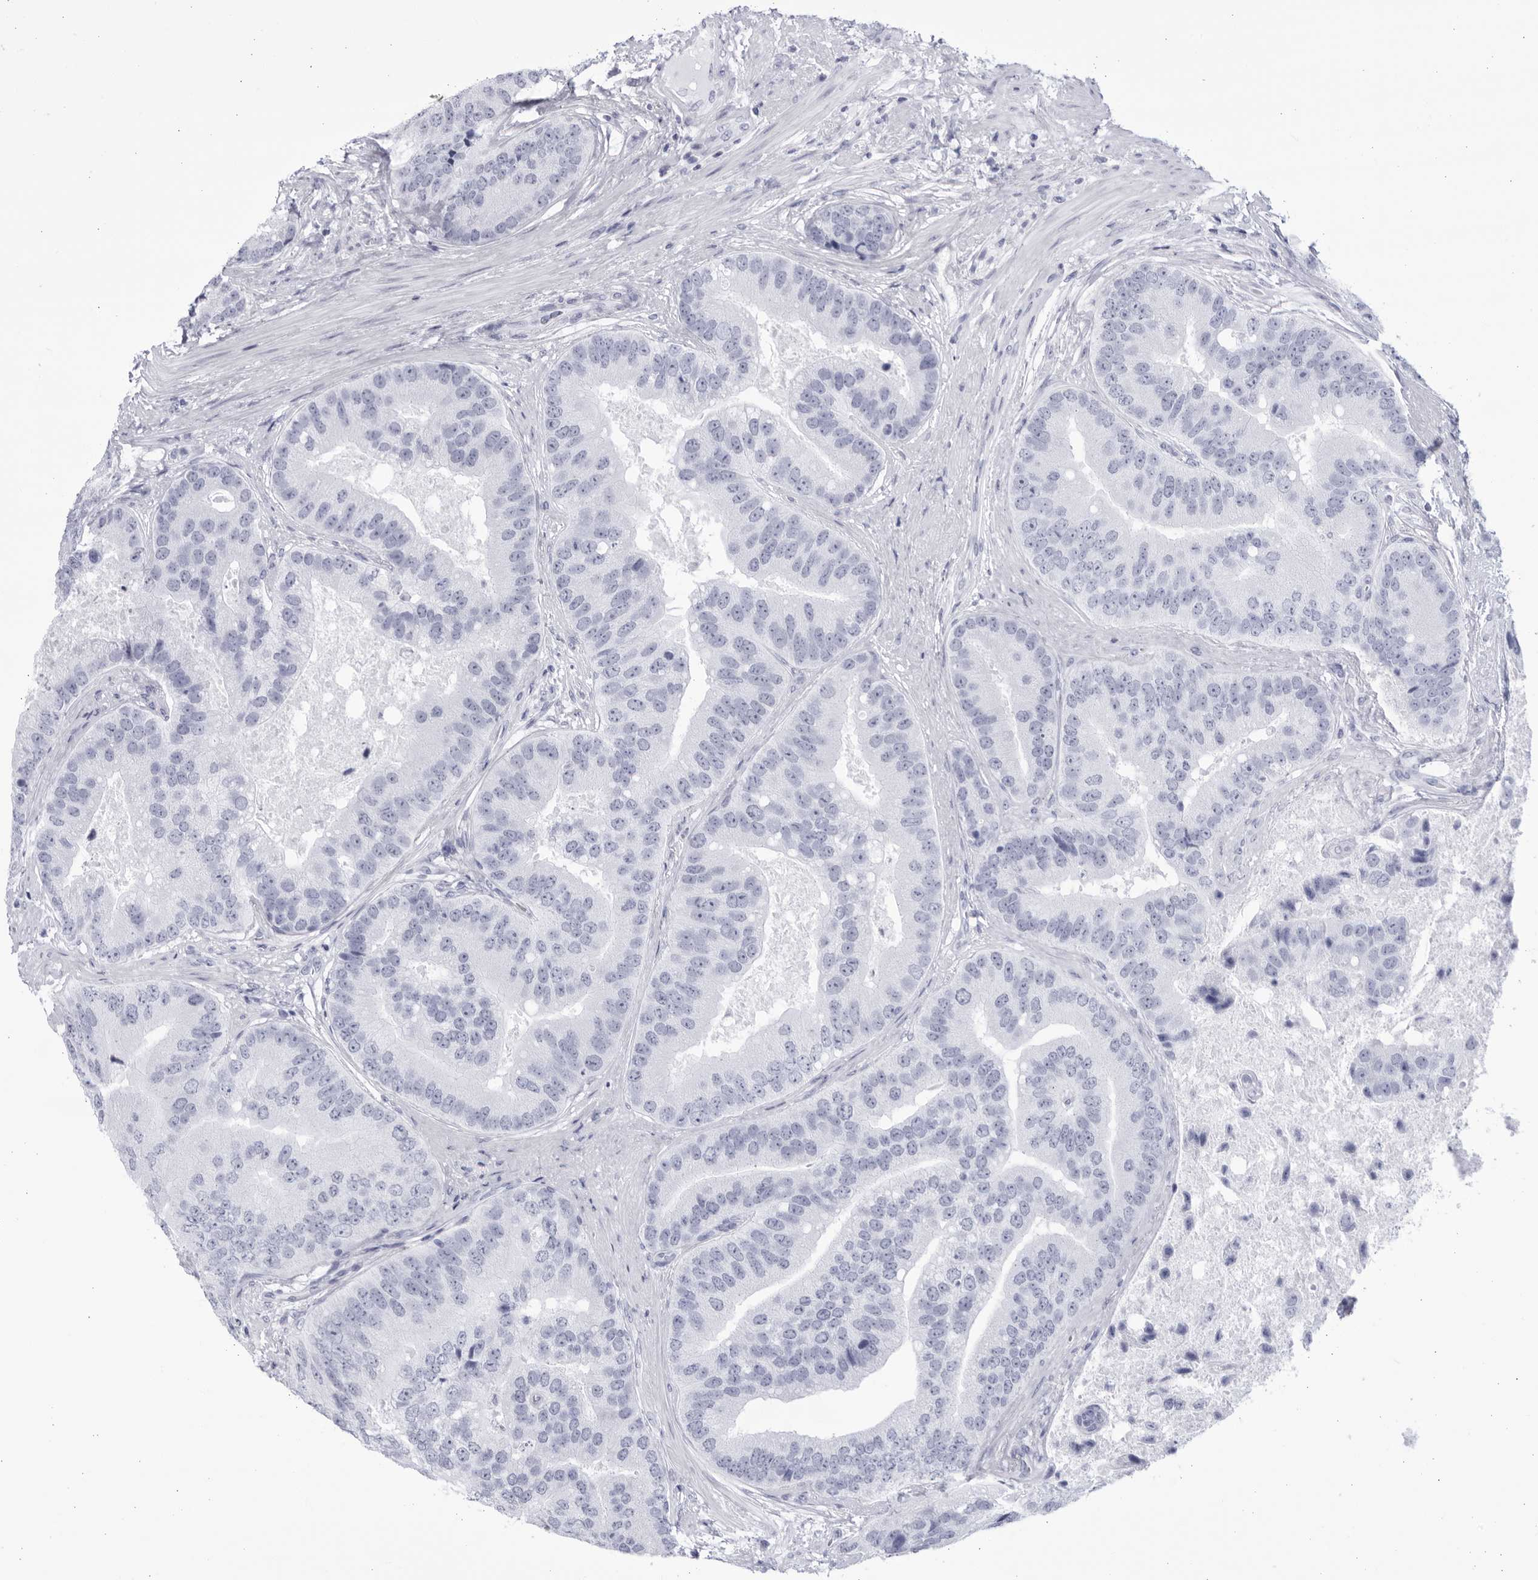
{"staining": {"intensity": "negative", "quantity": "none", "location": "none"}, "tissue": "prostate cancer", "cell_type": "Tumor cells", "image_type": "cancer", "snomed": [{"axis": "morphology", "description": "Adenocarcinoma, High grade"}, {"axis": "topography", "description": "Prostate"}], "caption": "Tumor cells are negative for protein expression in human prostate cancer.", "gene": "CCDC181", "patient": {"sex": "male", "age": 70}}